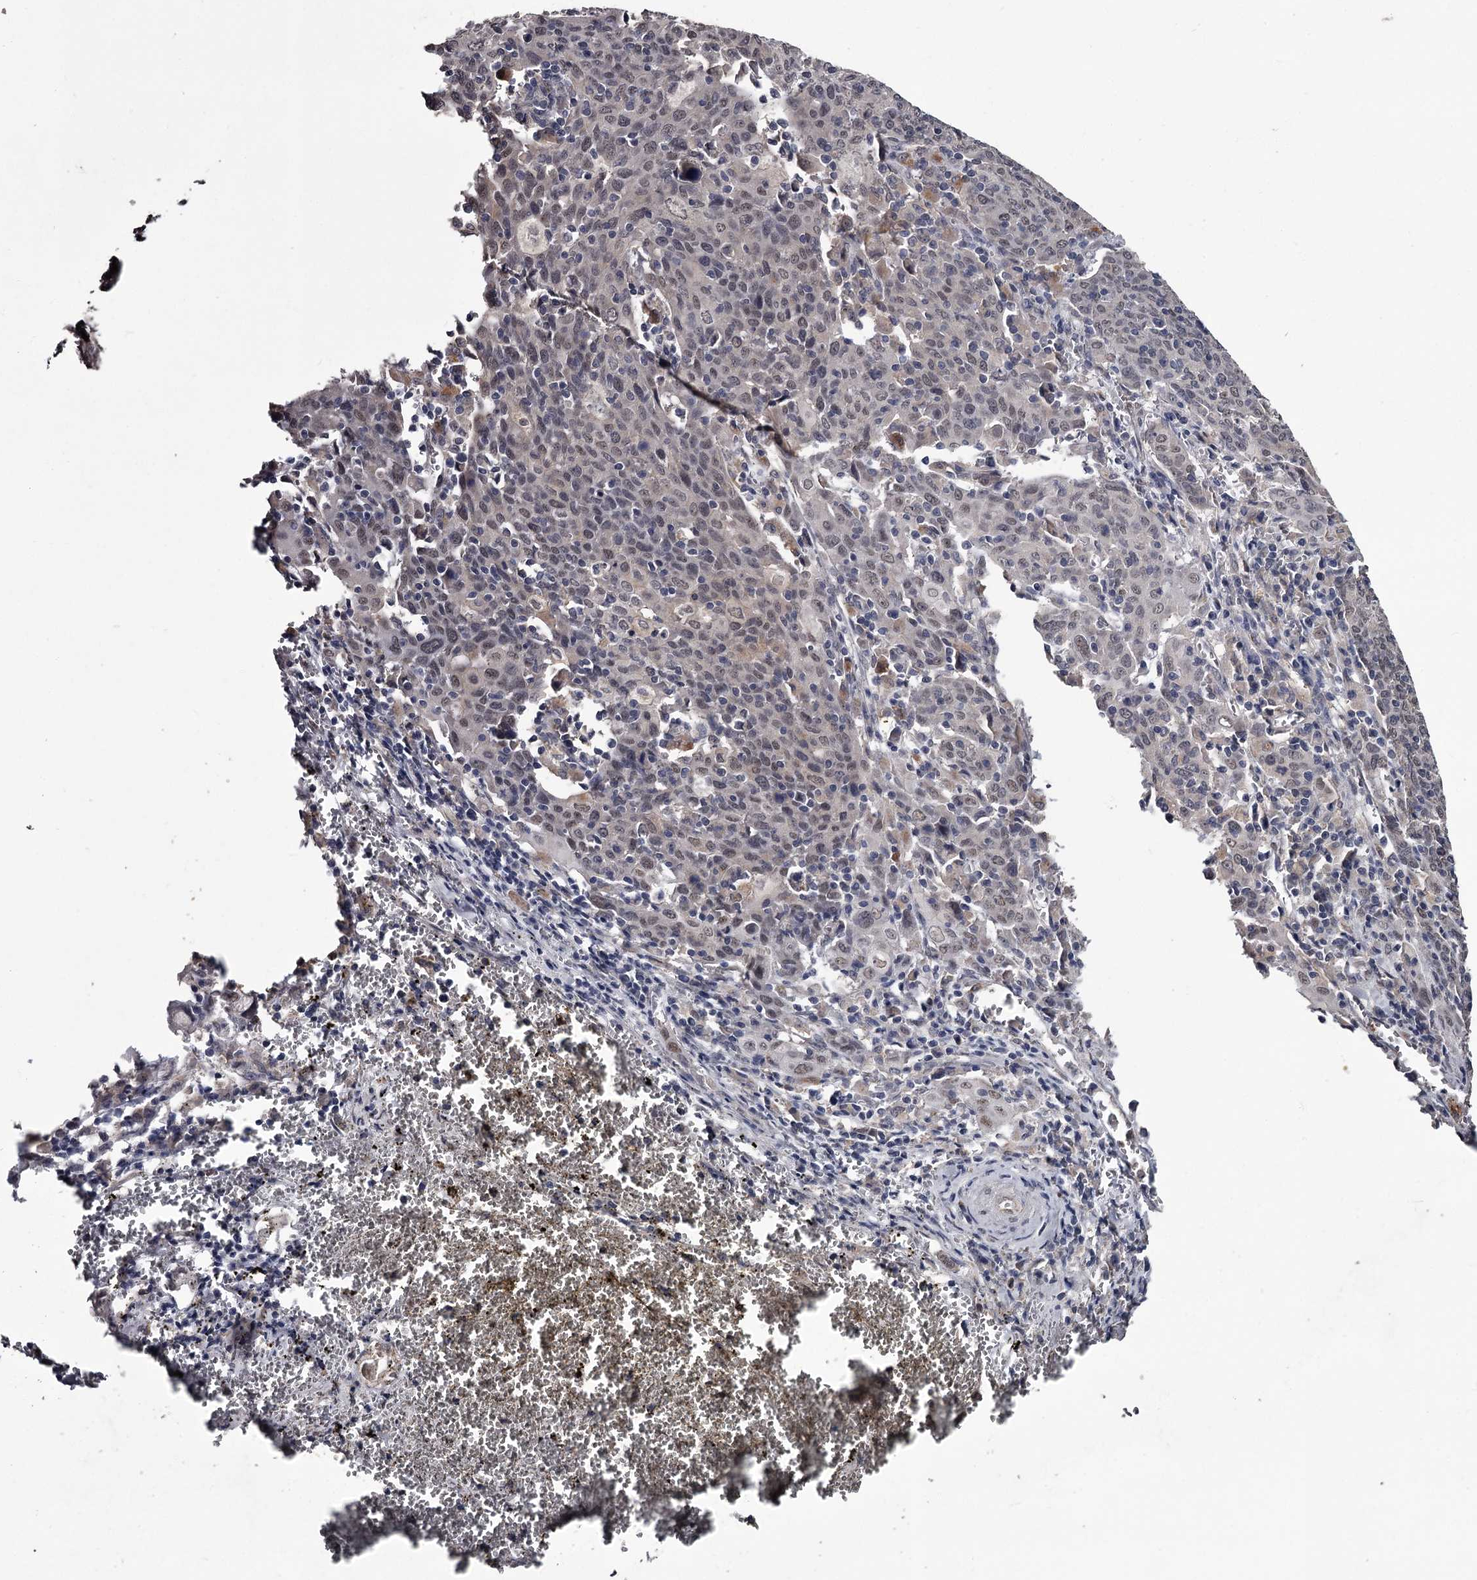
{"staining": {"intensity": "weak", "quantity": "25%-75%", "location": "nuclear"}, "tissue": "cervical cancer", "cell_type": "Tumor cells", "image_type": "cancer", "snomed": [{"axis": "morphology", "description": "Squamous cell carcinoma, NOS"}, {"axis": "topography", "description": "Cervix"}], "caption": "A brown stain labels weak nuclear staining of a protein in cervical cancer tumor cells.", "gene": "PRPF40B", "patient": {"sex": "female", "age": 67}}